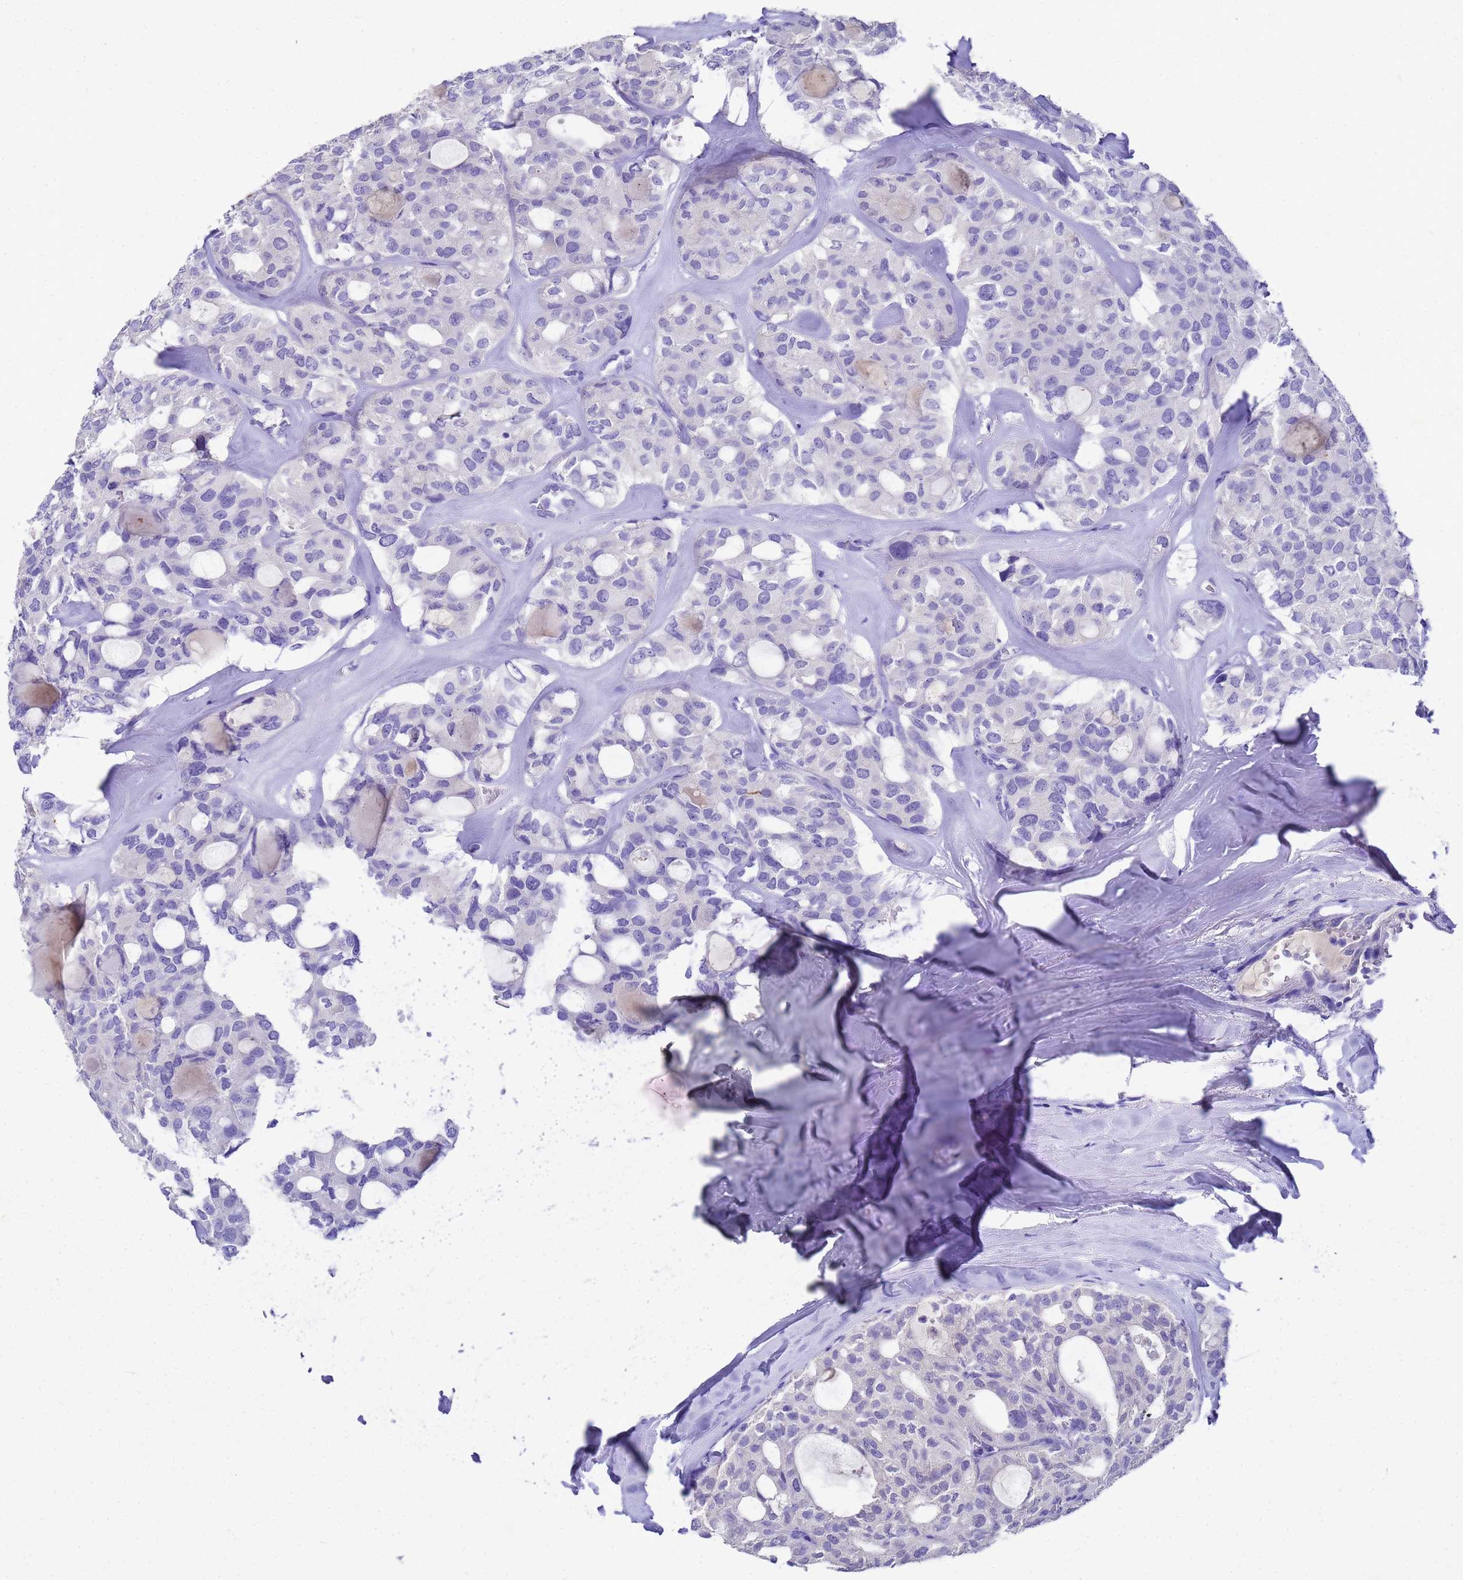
{"staining": {"intensity": "negative", "quantity": "none", "location": "none"}, "tissue": "thyroid cancer", "cell_type": "Tumor cells", "image_type": "cancer", "snomed": [{"axis": "morphology", "description": "Follicular adenoma carcinoma, NOS"}, {"axis": "topography", "description": "Thyroid gland"}], "caption": "Tumor cells show no significant staining in follicular adenoma carcinoma (thyroid).", "gene": "MS4A13", "patient": {"sex": "male", "age": 75}}